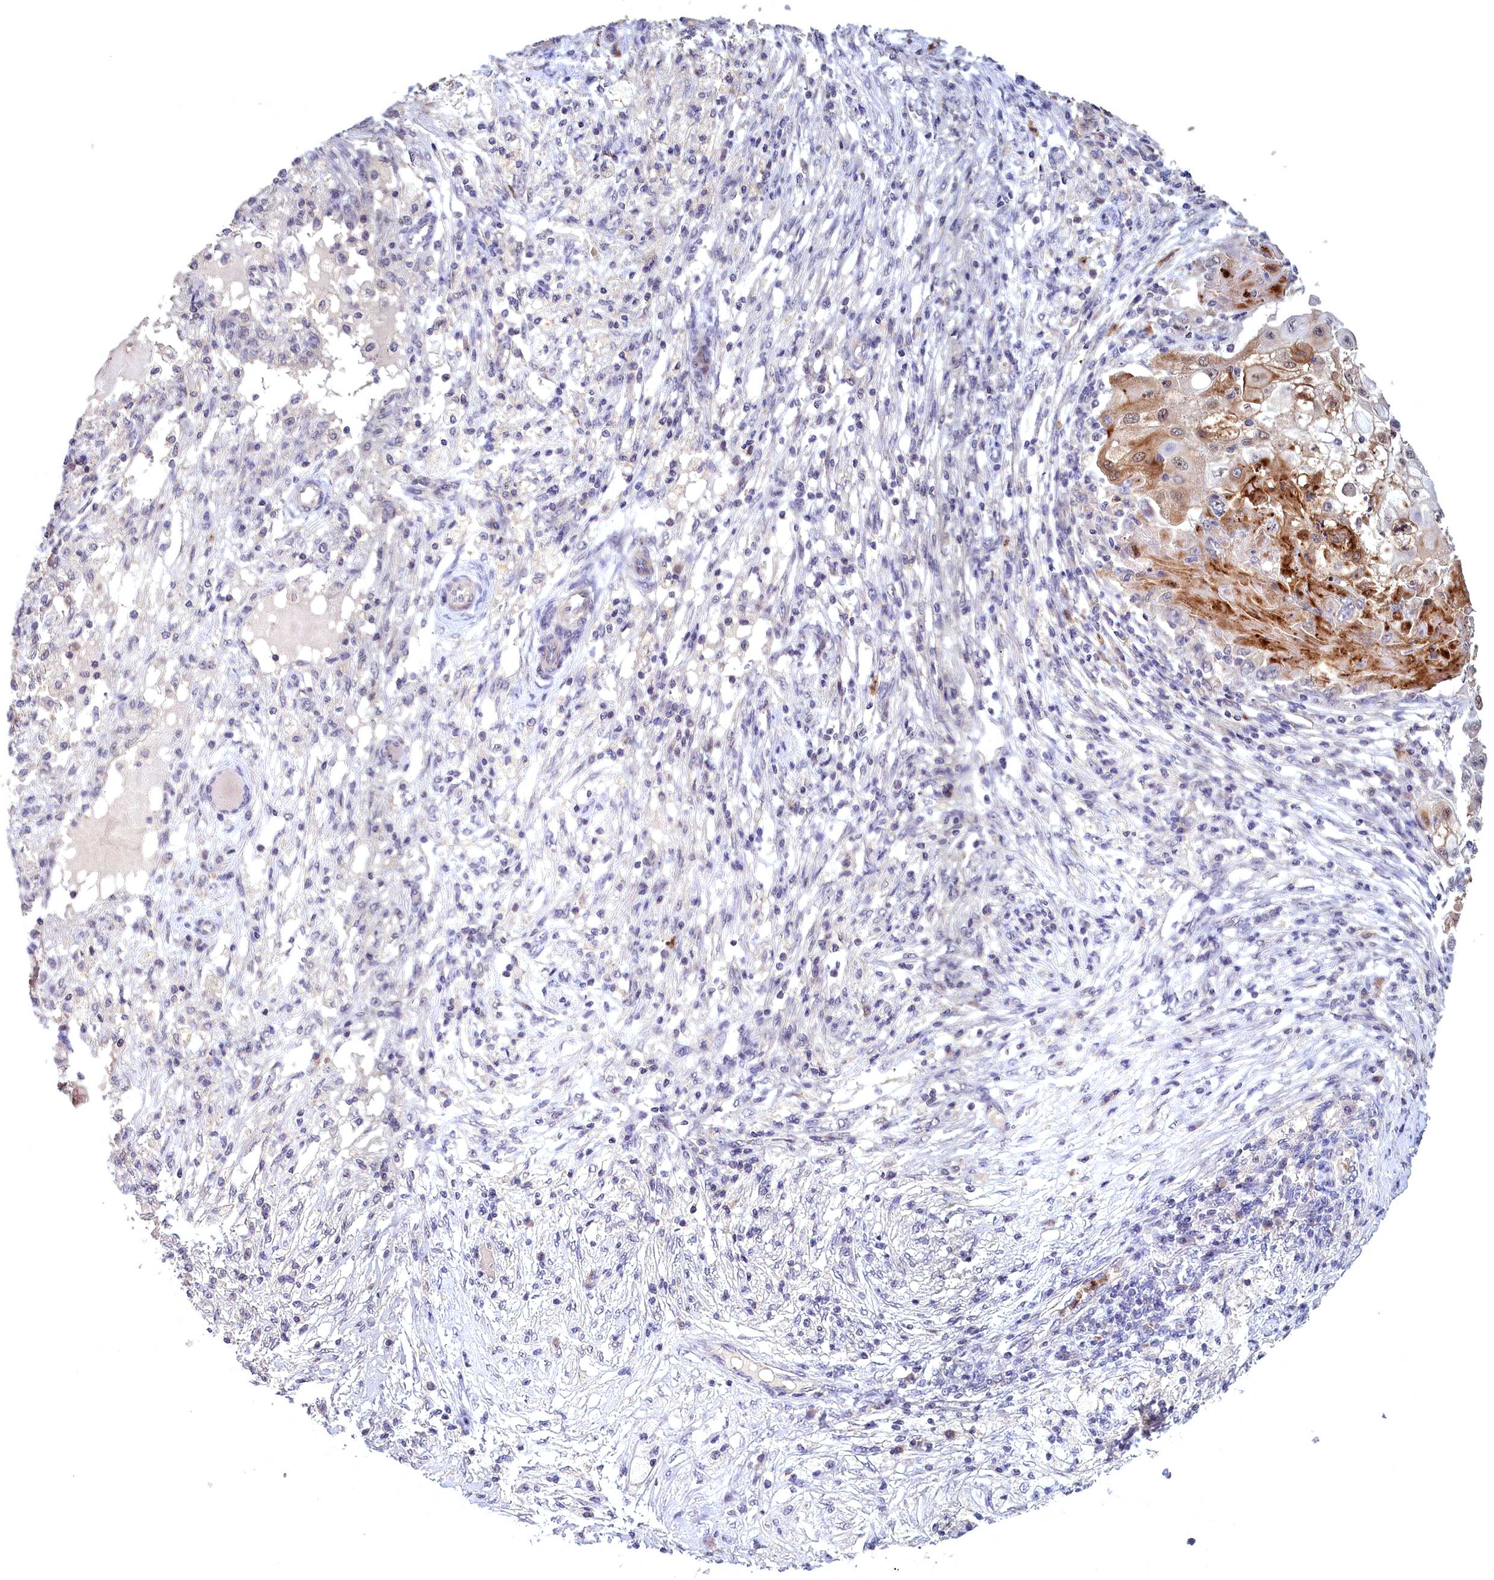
{"staining": {"intensity": "moderate", "quantity": "<25%", "location": "cytoplasmic/membranous"}, "tissue": "ovarian cancer", "cell_type": "Tumor cells", "image_type": "cancer", "snomed": [{"axis": "morphology", "description": "Carcinoma, endometroid"}, {"axis": "topography", "description": "Ovary"}], "caption": "A brown stain highlights moderate cytoplasmic/membranous staining of a protein in human ovarian cancer tumor cells.", "gene": "EPB41L4B", "patient": {"sex": "female", "age": 42}}